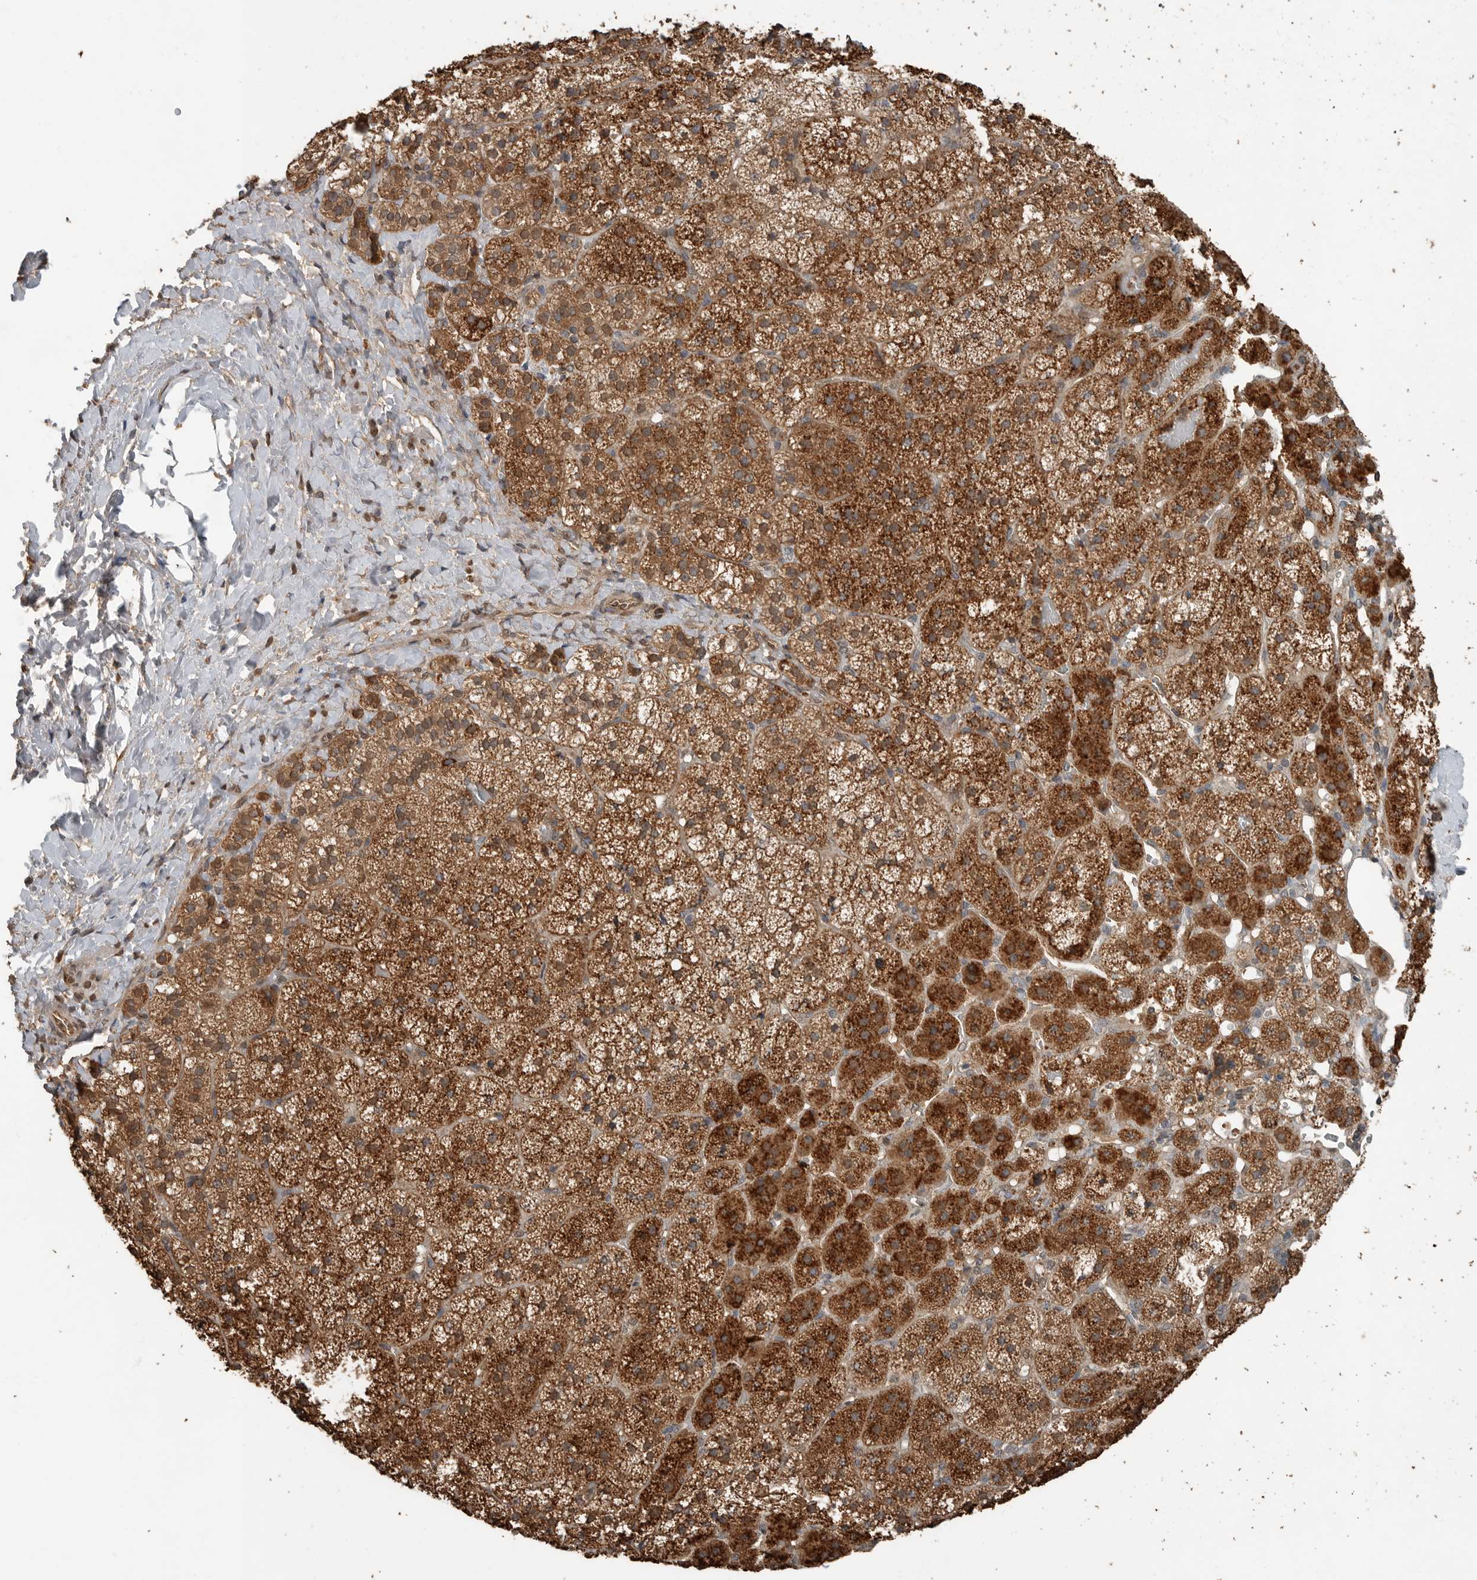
{"staining": {"intensity": "strong", "quantity": ">75%", "location": "cytoplasmic/membranous"}, "tissue": "adrenal gland", "cell_type": "Glandular cells", "image_type": "normal", "snomed": [{"axis": "morphology", "description": "Normal tissue, NOS"}, {"axis": "topography", "description": "Adrenal gland"}], "caption": "Protein staining shows strong cytoplasmic/membranous positivity in about >75% of glandular cells in normal adrenal gland.", "gene": "BLZF1", "patient": {"sex": "female", "age": 44}}